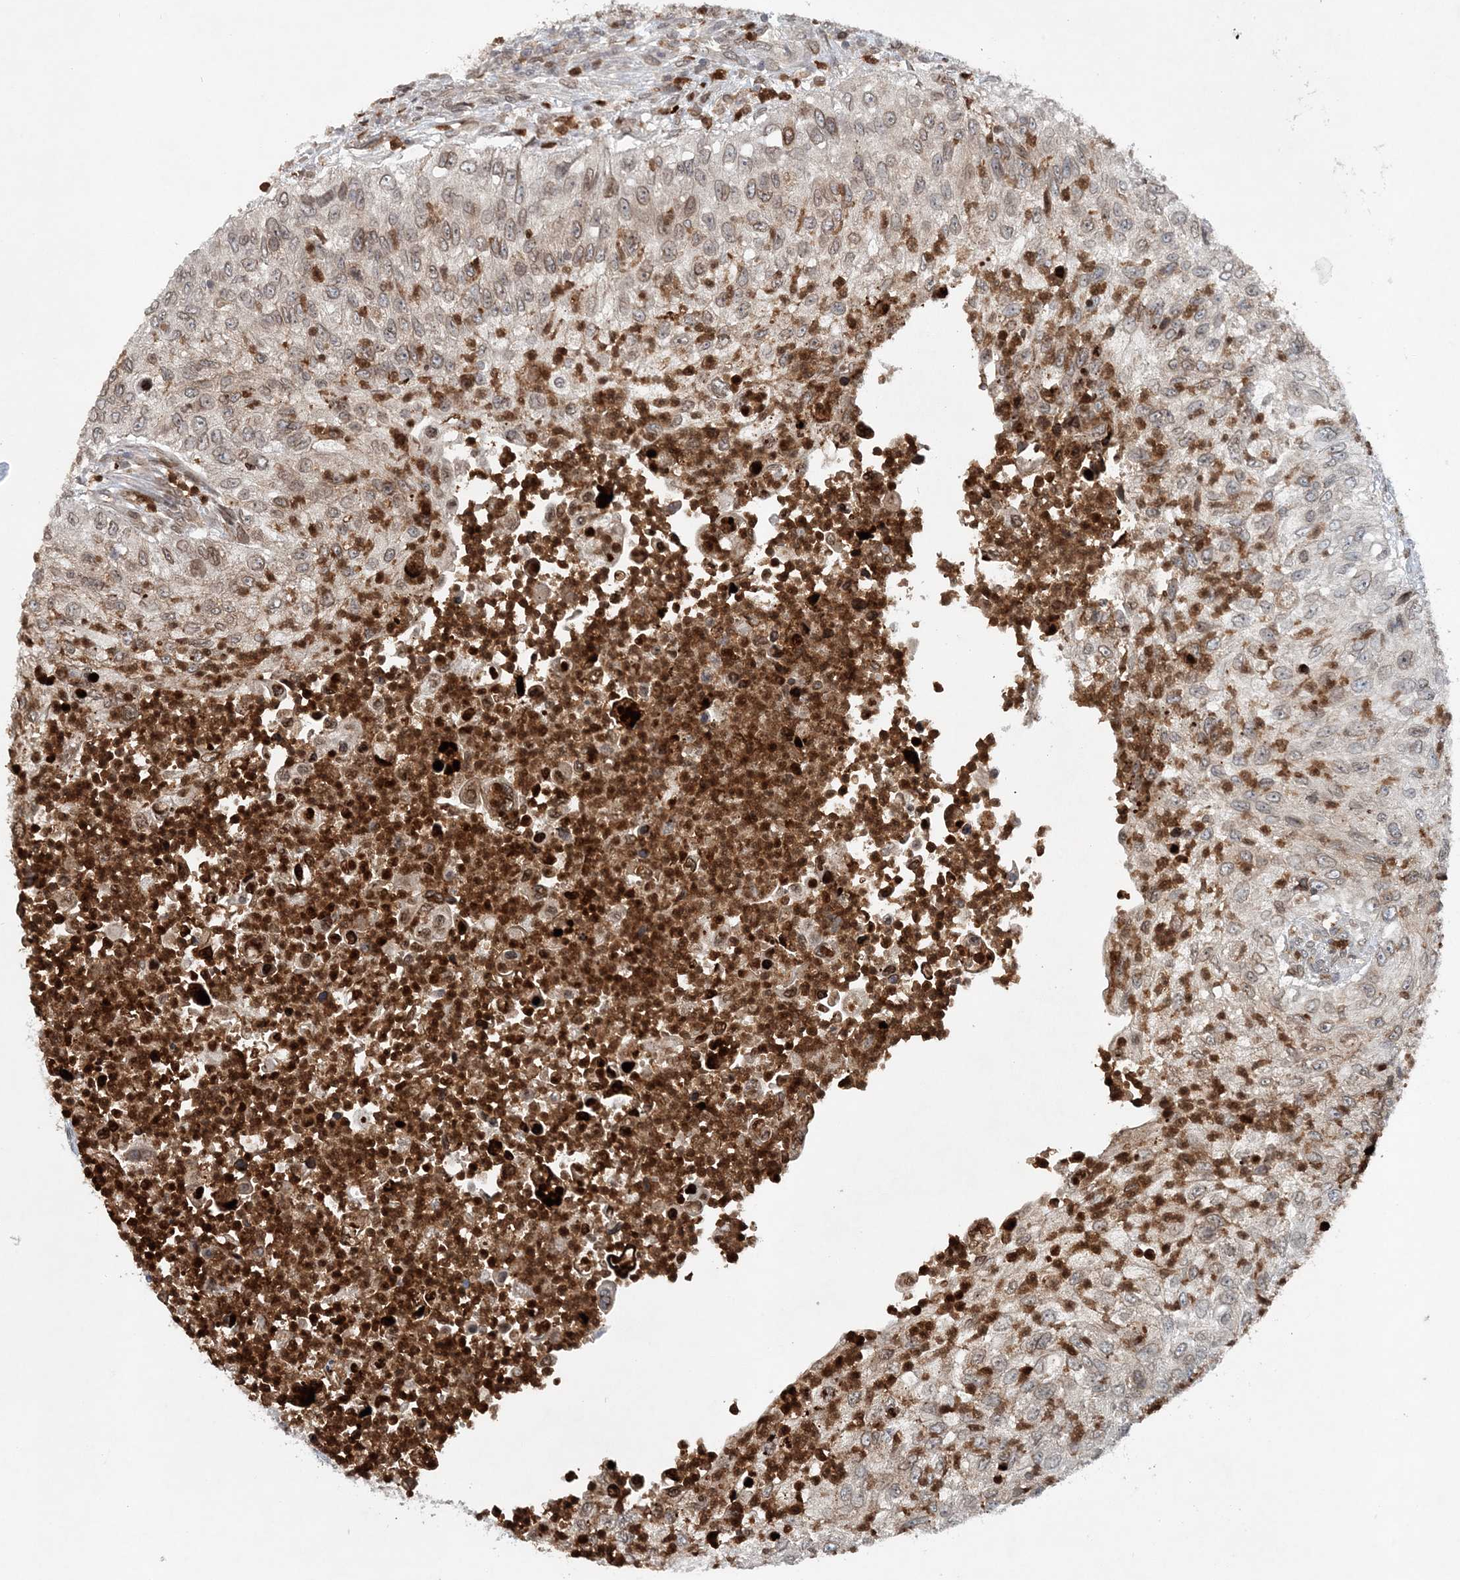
{"staining": {"intensity": "weak", "quantity": "25%-75%", "location": "cytoplasmic/membranous,nuclear"}, "tissue": "urothelial cancer", "cell_type": "Tumor cells", "image_type": "cancer", "snomed": [{"axis": "morphology", "description": "Urothelial carcinoma, High grade"}, {"axis": "topography", "description": "Urinary bladder"}], "caption": "Human urothelial carcinoma (high-grade) stained for a protein (brown) displays weak cytoplasmic/membranous and nuclear positive expression in about 25%-75% of tumor cells.", "gene": "NUP54", "patient": {"sex": "female", "age": 60}}